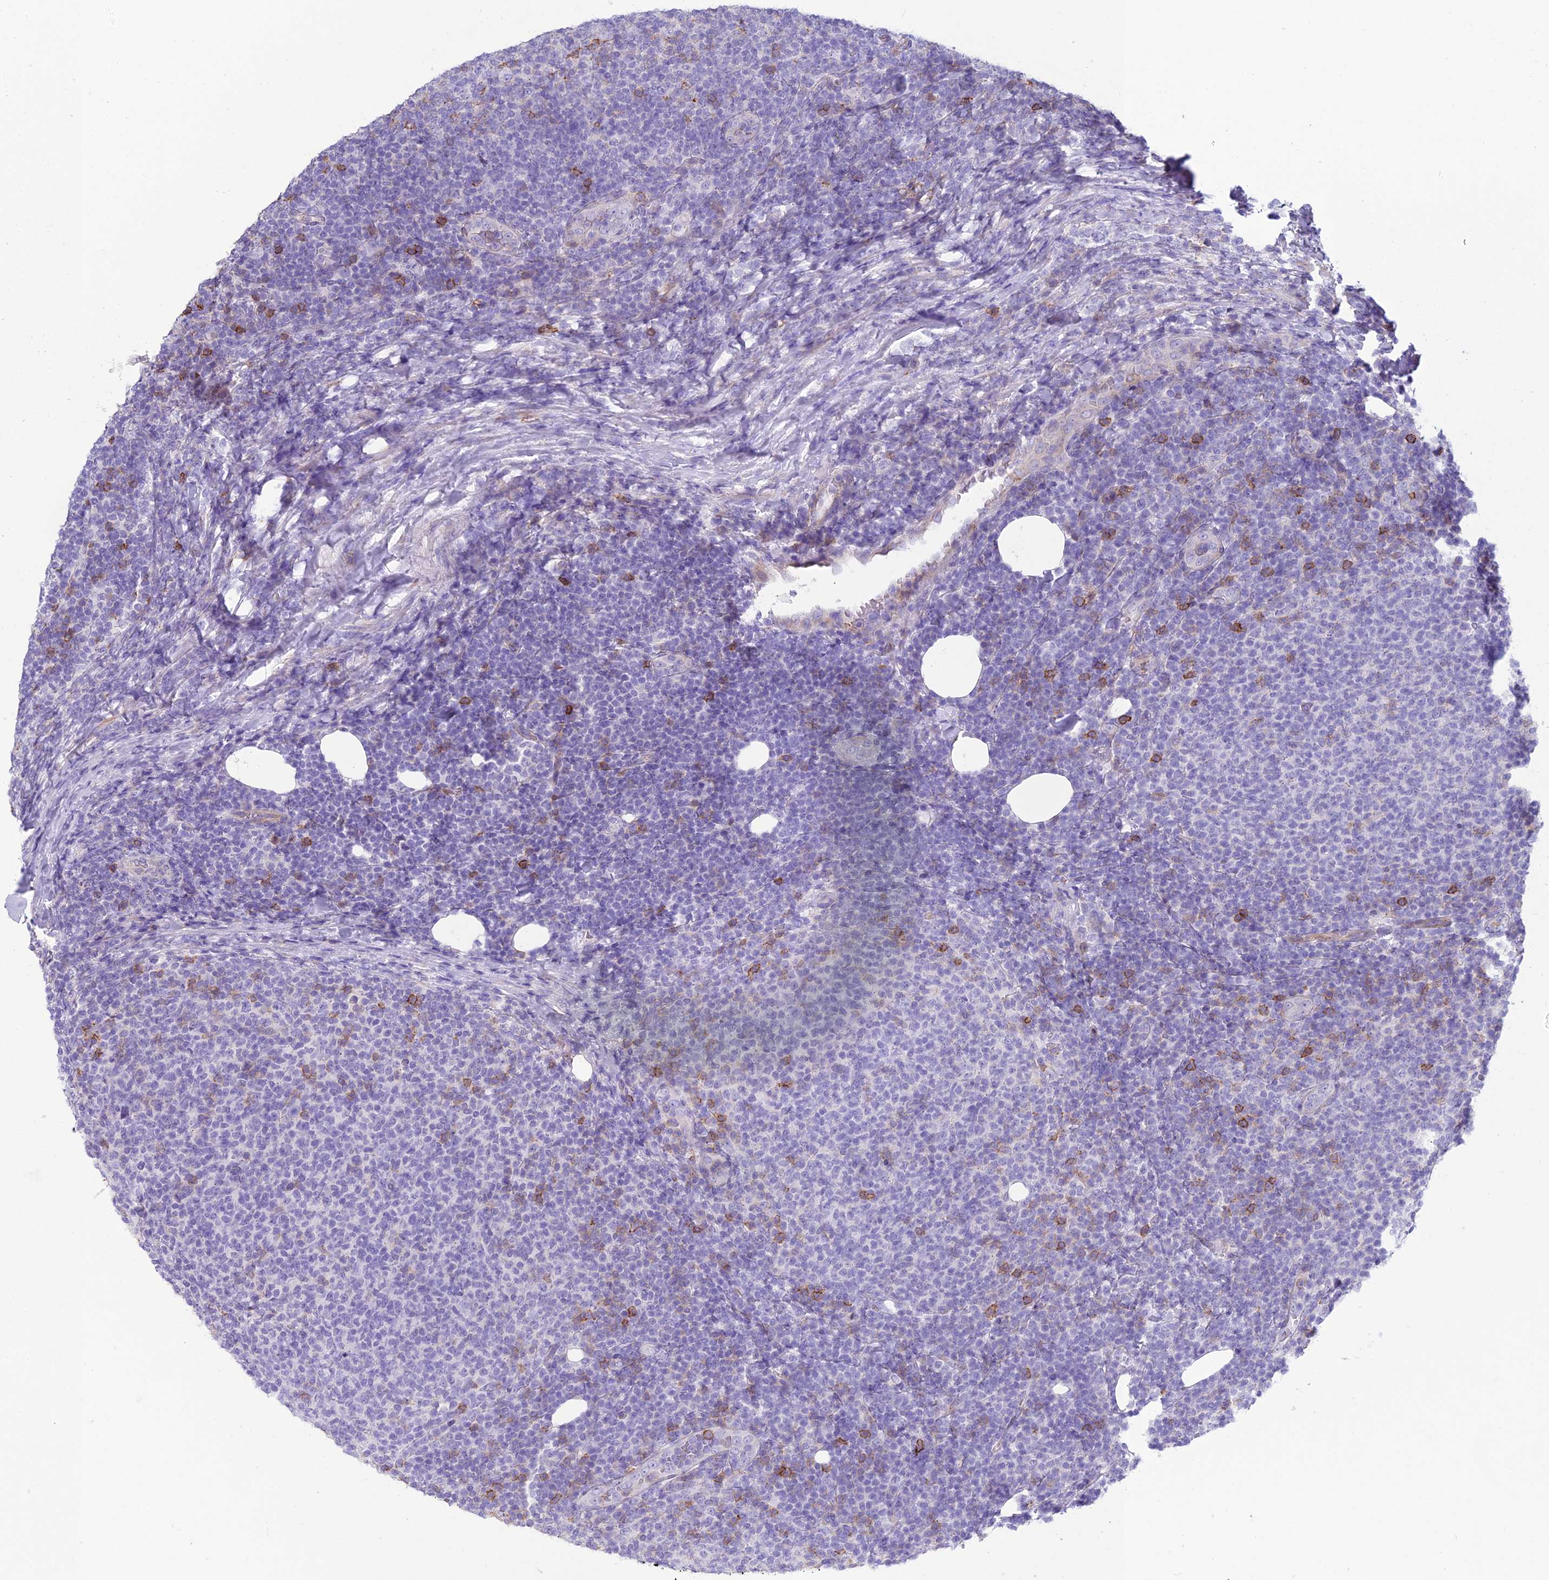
{"staining": {"intensity": "negative", "quantity": "none", "location": "none"}, "tissue": "lymphoma", "cell_type": "Tumor cells", "image_type": "cancer", "snomed": [{"axis": "morphology", "description": "Malignant lymphoma, non-Hodgkin's type, Low grade"}, {"axis": "topography", "description": "Lymph node"}], "caption": "Histopathology image shows no protein positivity in tumor cells of lymphoma tissue.", "gene": "OR1Q1", "patient": {"sex": "male", "age": 66}}